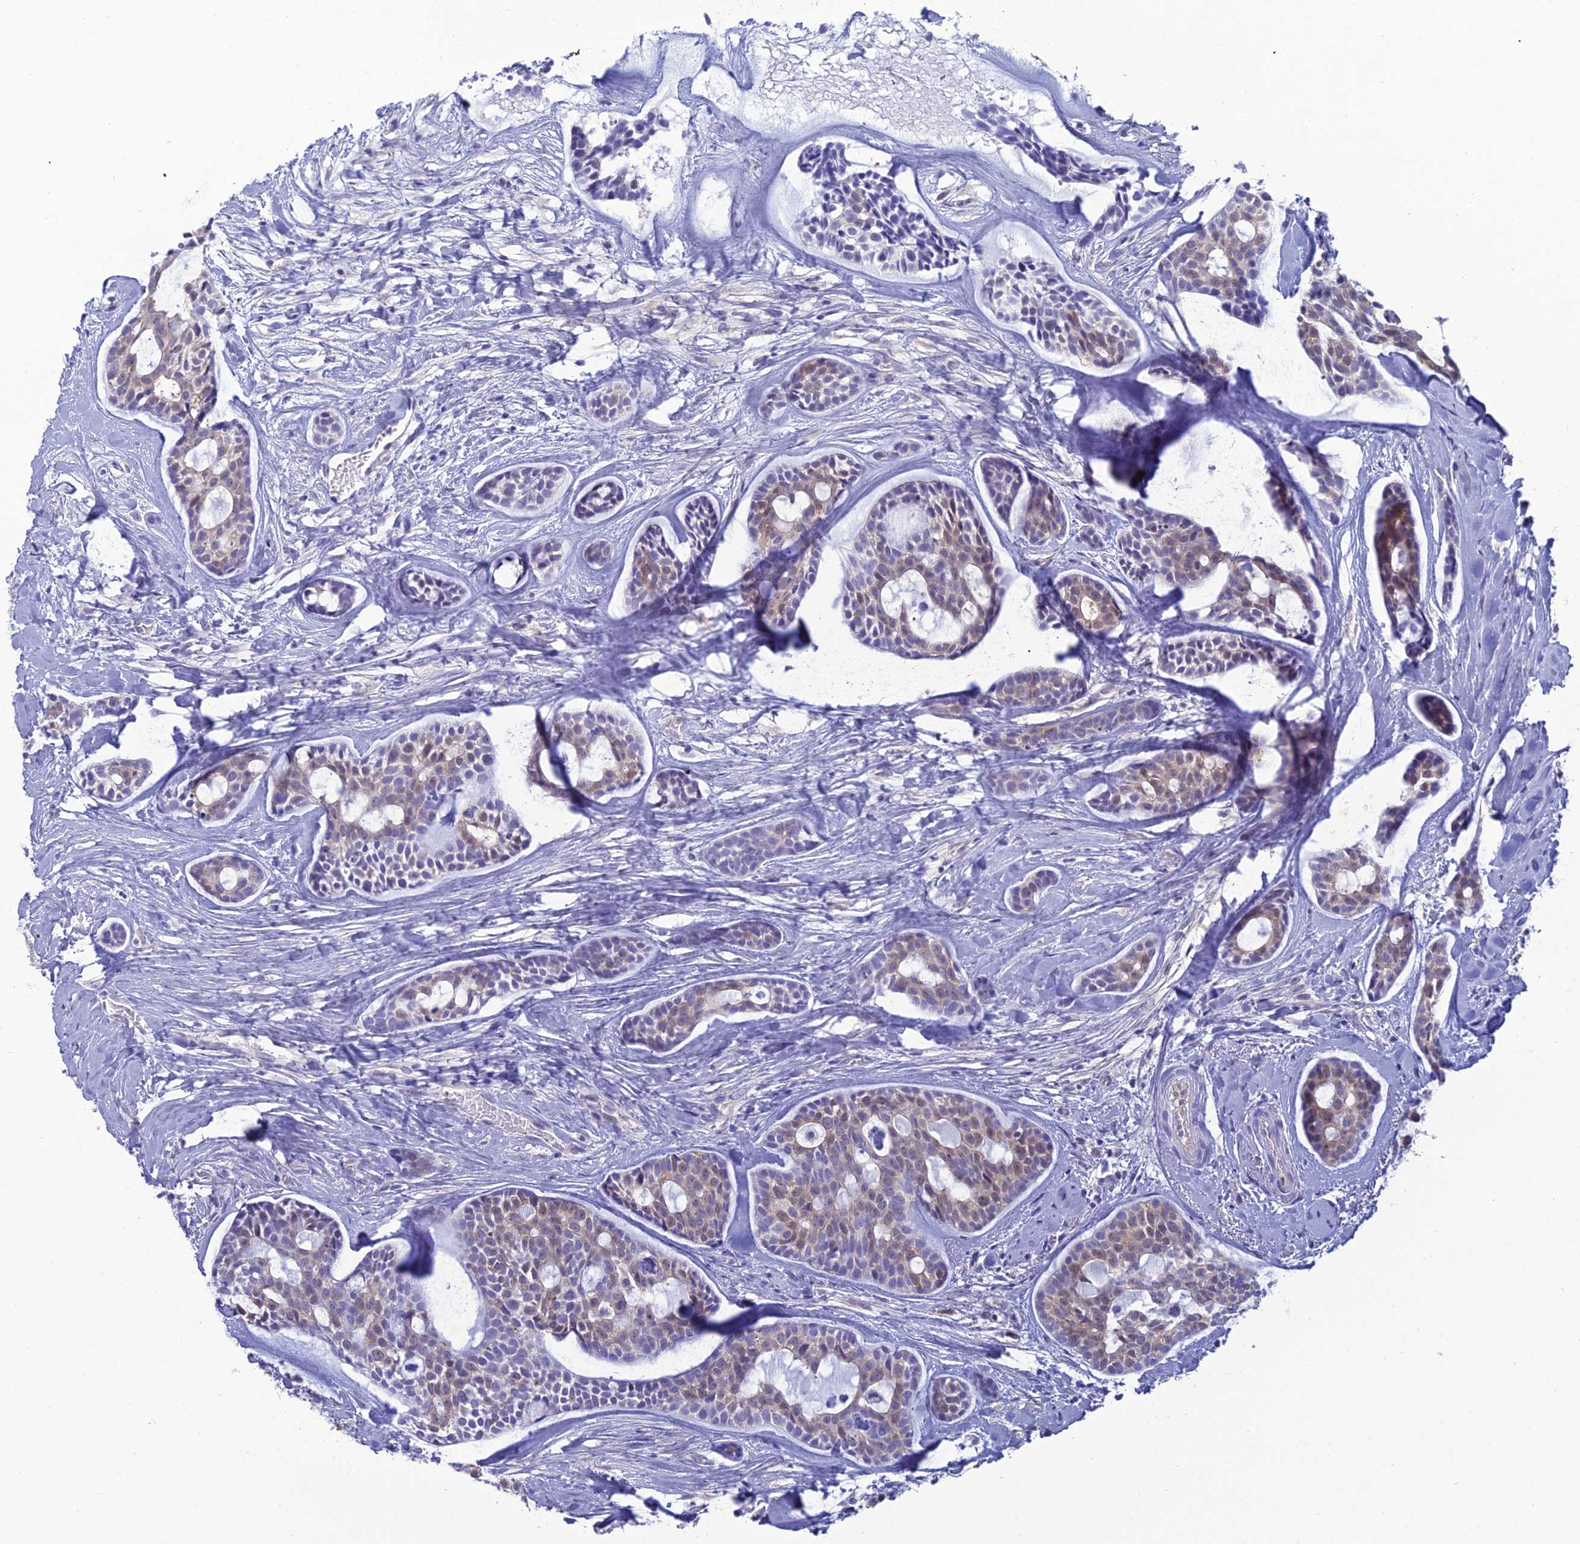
{"staining": {"intensity": "weak", "quantity": "<25%", "location": "cytoplasmic/membranous"}, "tissue": "head and neck cancer", "cell_type": "Tumor cells", "image_type": "cancer", "snomed": [{"axis": "morphology", "description": "Normal tissue, NOS"}, {"axis": "morphology", "description": "Adenocarcinoma, NOS"}, {"axis": "topography", "description": "Subcutis"}, {"axis": "topography", "description": "Nasopharynx"}, {"axis": "topography", "description": "Head-Neck"}], "caption": "This image is of head and neck cancer stained with IHC to label a protein in brown with the nuclei are counter-stained blue. There is no positivity in tumor cells.", "gene": "GNPNAT1", "patient": {"sex": "female", "age": 73}}